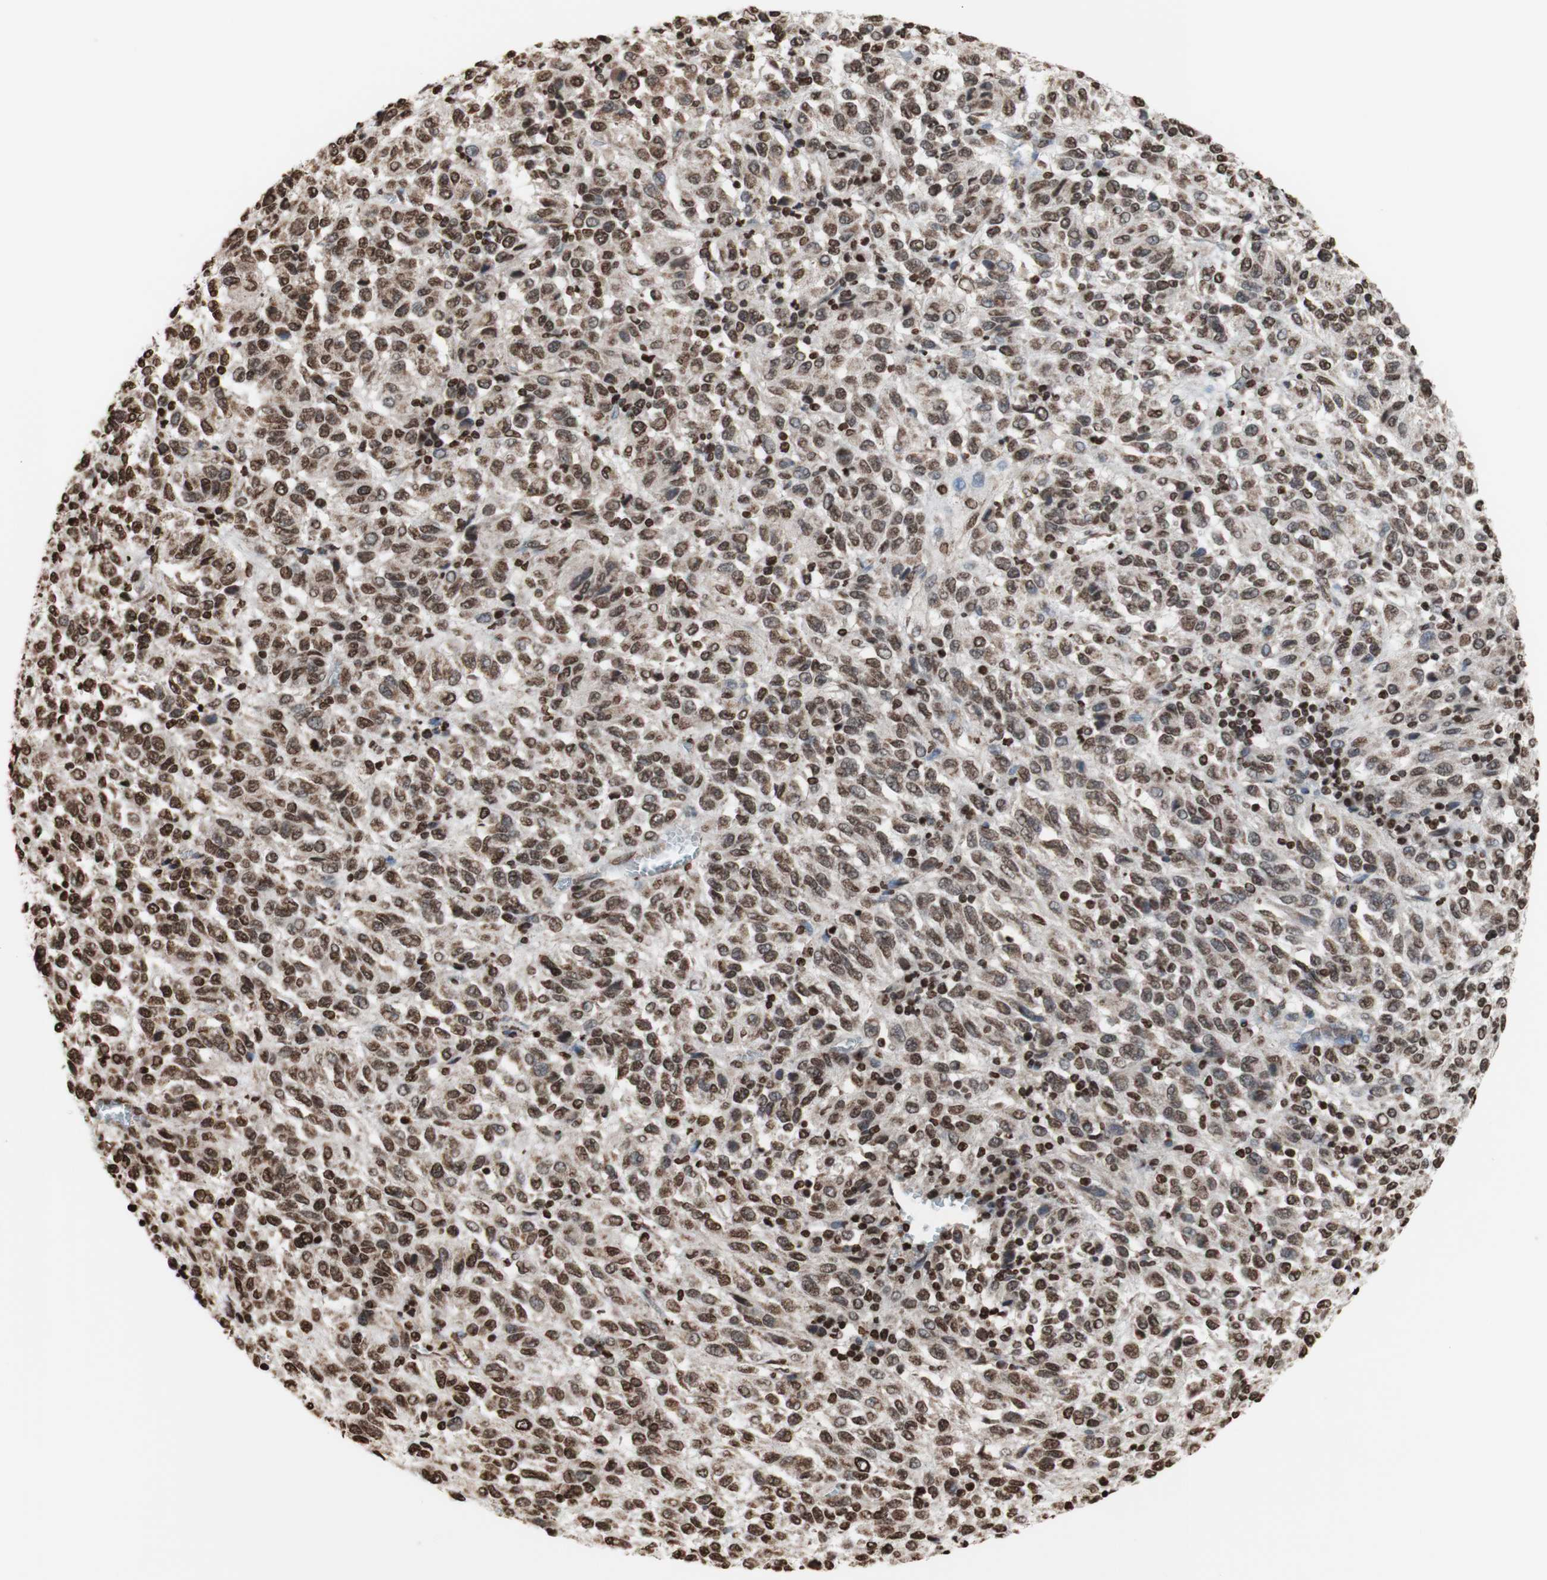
{"staining": {"intensity": "moderate", "quantity": ">75%", "location": "nuclear"}, "tissue": "melanoma", "cell_type": "Tumor cells", "image_type": "cancer", "snomed": [{"axis": "morphology", "description": "Malignant melanoma, Metastatic site"}, {"axis": "topography", "description": "Lung"}], "caption": "Melanoma stained with a brown dye exhibits moderate nuclear positive staining in about >75% of tumor cells.", "gene": "SNAI2", "patient": {"sex": "male", "age": 64}}